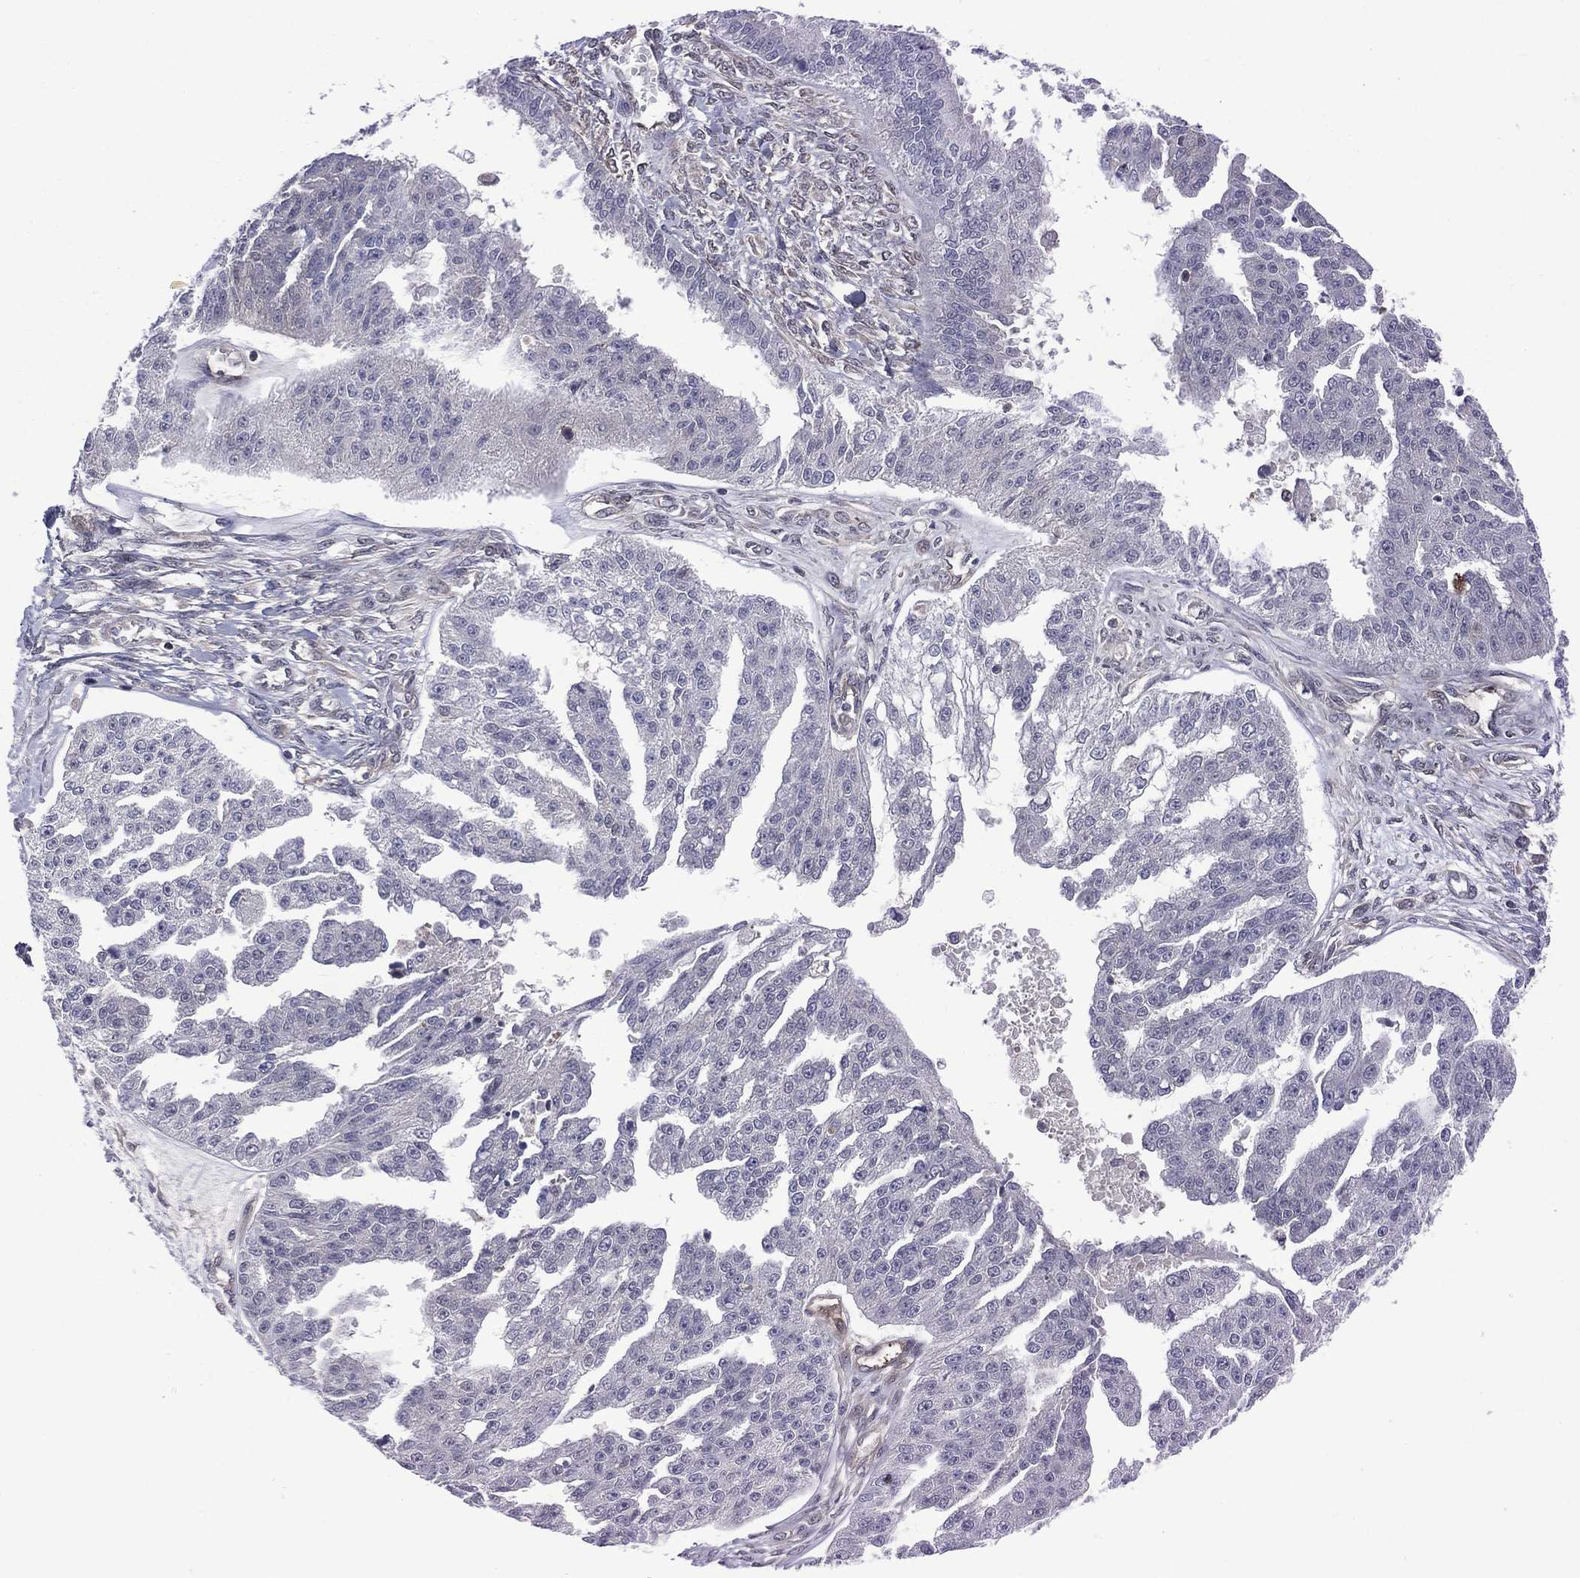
{"staining": {"intensity": "negative", "quantity": "none", "location": "none"}, "tissue": "ovarian cancer", "cell_type": "Tumor cells", "image_type": "cancer", "snomed": [{"axis": "morphology", "description": "Cystadenocarcinoma, serous, NOS"}, {"axis": "topography", "description": "Ovary"}], "caption": "The photomicrograph shows no staining of tumor cells in ovarian cancer (serous cystadenocarcinoma).", "gene": "MTAP", "patient": {"sex": "female", "age": 58}}